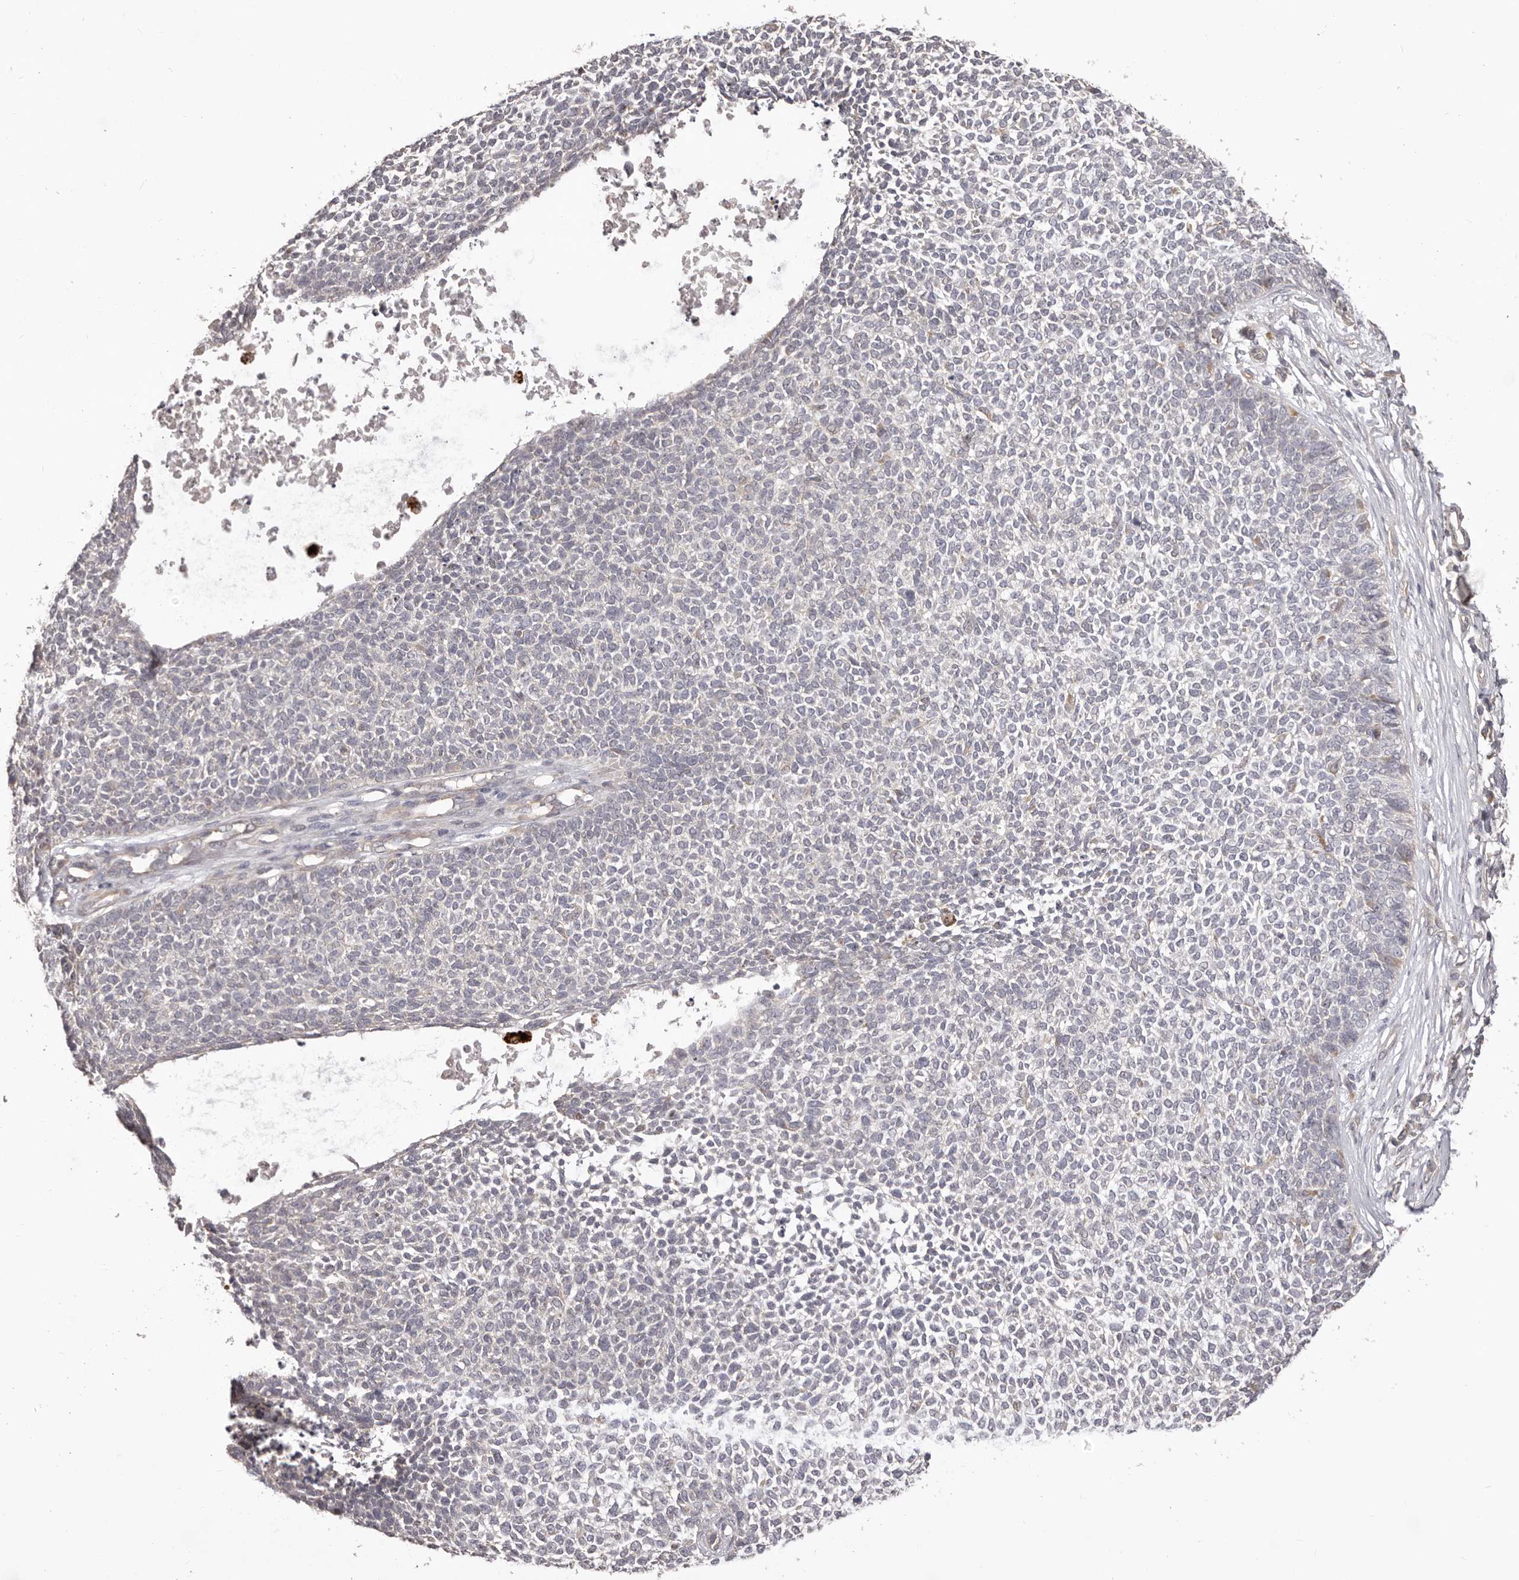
{"staining": {"intensity": "negative", "quantity": "none", "location": "none"}, "tissue": "skin cancer", "cell_type": "Tumor cells", "image_type": "cancer", "snomed": [{"axis": "morphology", "description": "Basal cell carcinoma"}, {"axis": "topography", "description": "Skin"}], "caption": "Histopathology image shows no significant protein positivity in tumor cells of skin cancer (basal cell carcinoma).", "gene": "HRH1", "patient": {"sex": "female", "age": 84}}